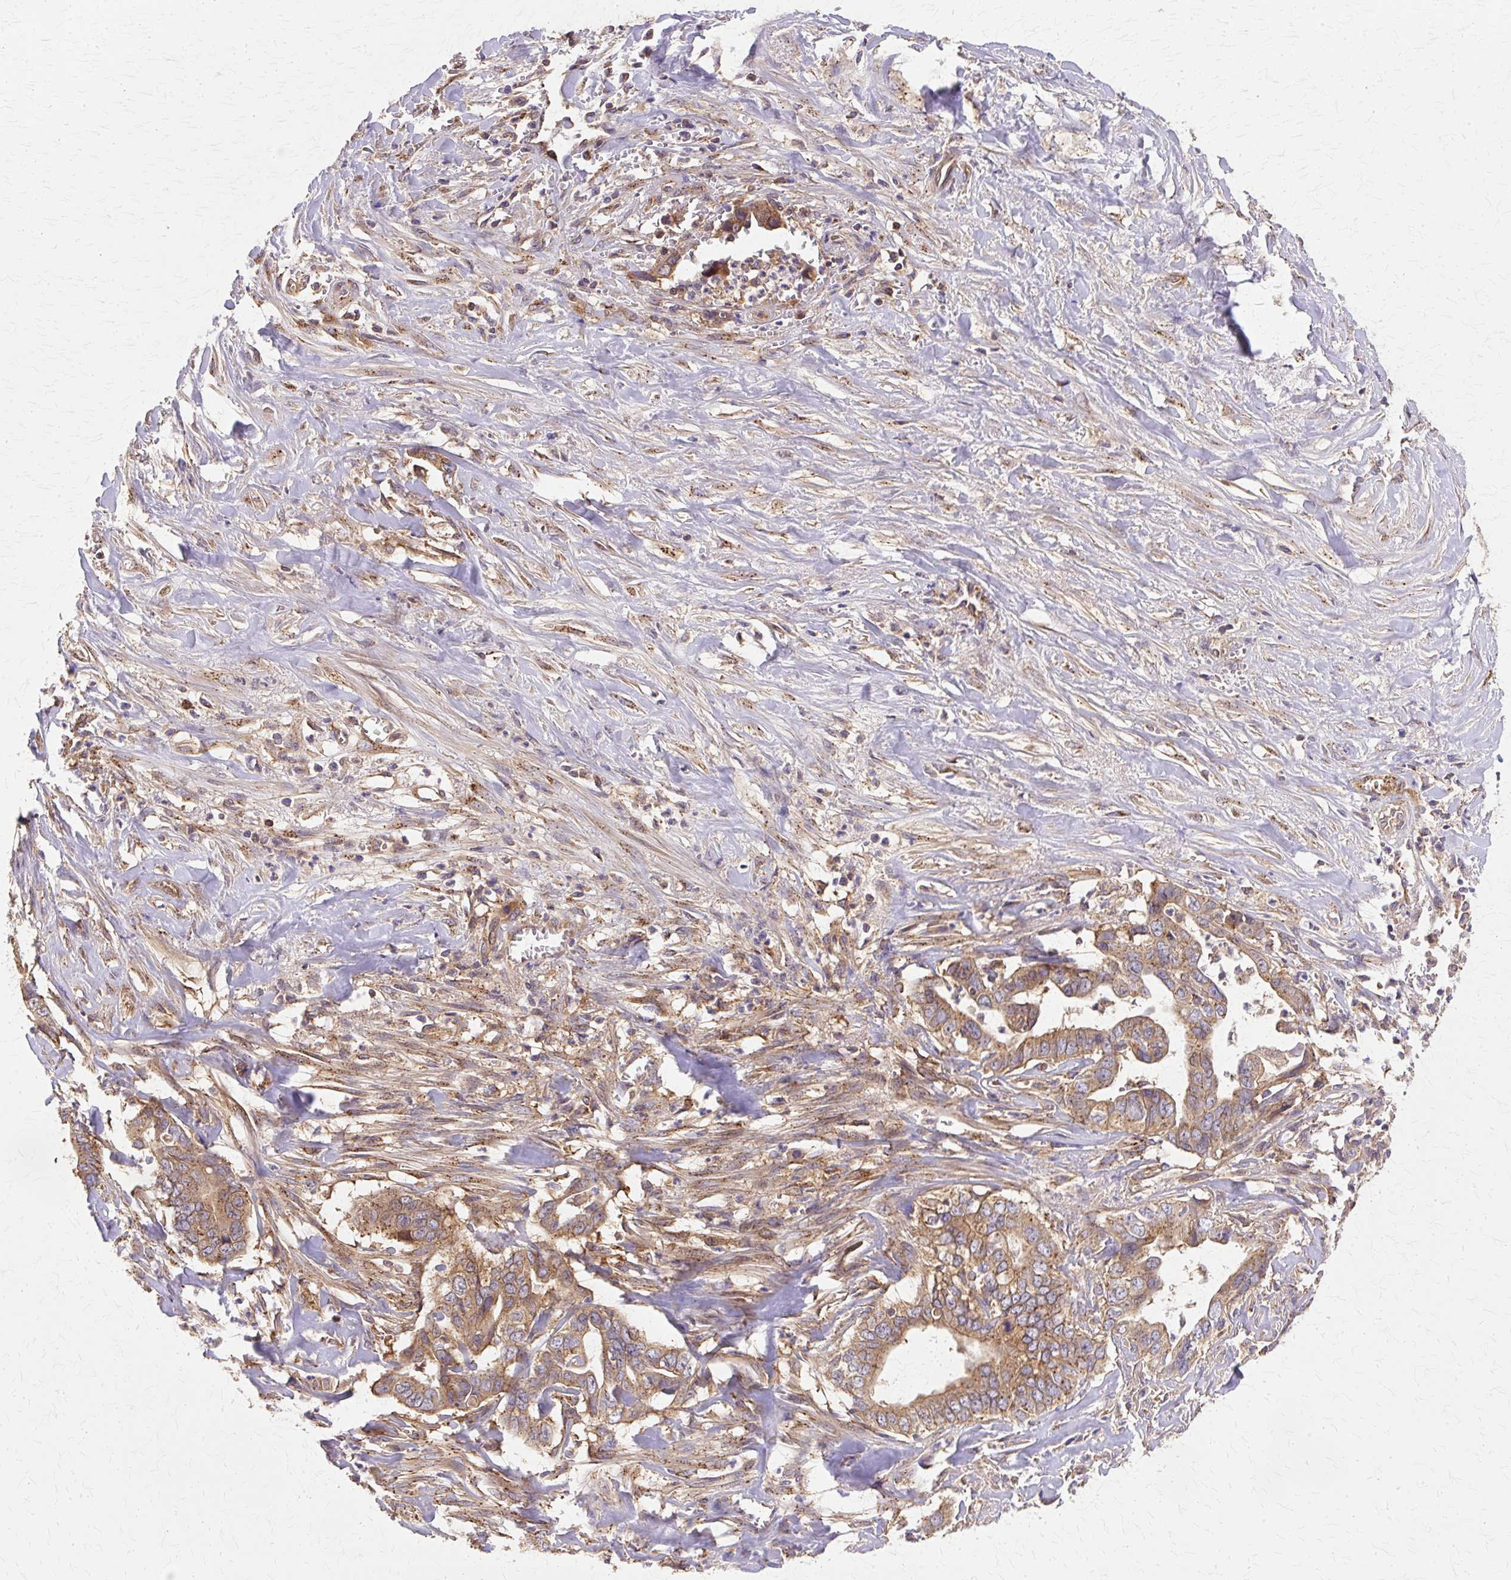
{"staining": {"intensity": "moderate", "quantity": ">75%", "location": "cytoplasmic/membranous"}, "tissue": "liver cancer", "cell_type": "Tumor cells", "image_type": "cancer", "snomed": [{"axis": "morphology", "description": "Cholangiocarcinoma"}, {"axis": "topography", "description": "Liver"}], "caption": "A photomicrograph showing moderate cytoplasmic/membranous expression in about >75% of tumor cells in liver cholangiocarcinoma, as visualized by brown immunohistochemical staining.", "gene": "COPB1", "patient": {"sex": "female", "age": 79}}